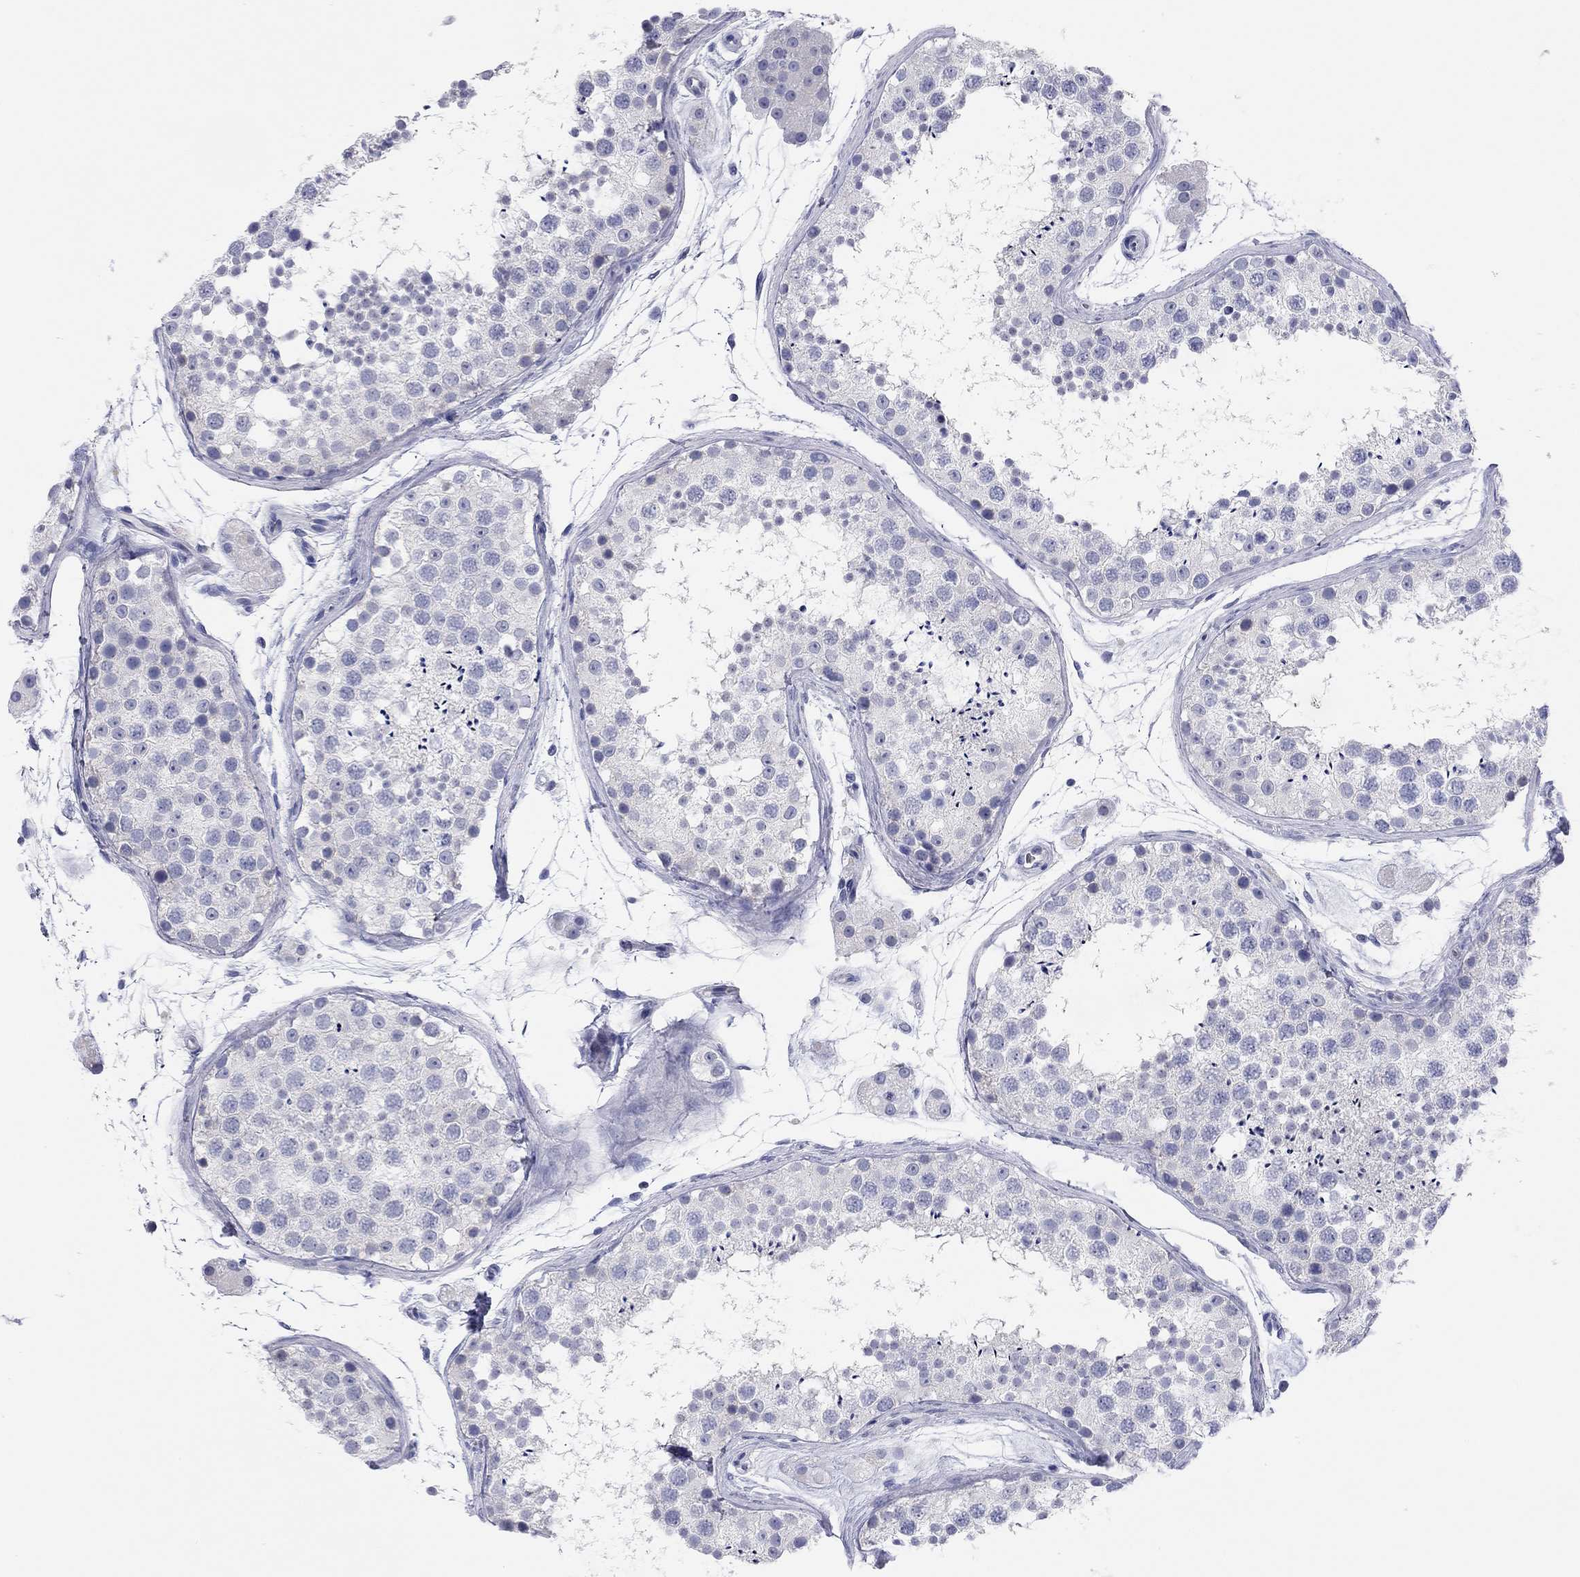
{"staining": {"intensity": "negative", "quantity": "none", "location": "none"}, "tissue": "testis", "cell_type": "Cells in seminiferous ducts", "image_type": "normal", "snomed": [{"axis": "morphology", "description": "Normal tissue, NOS"}, {"axis": "topography", "description": "Testis"}], "caption": "Testis stained for a protein using immunohistochemistry displays no positivity cells in seminiferous ducts.", "gene": "ENSG00000269035", "patient": {"sex": "male", "age": 41}}